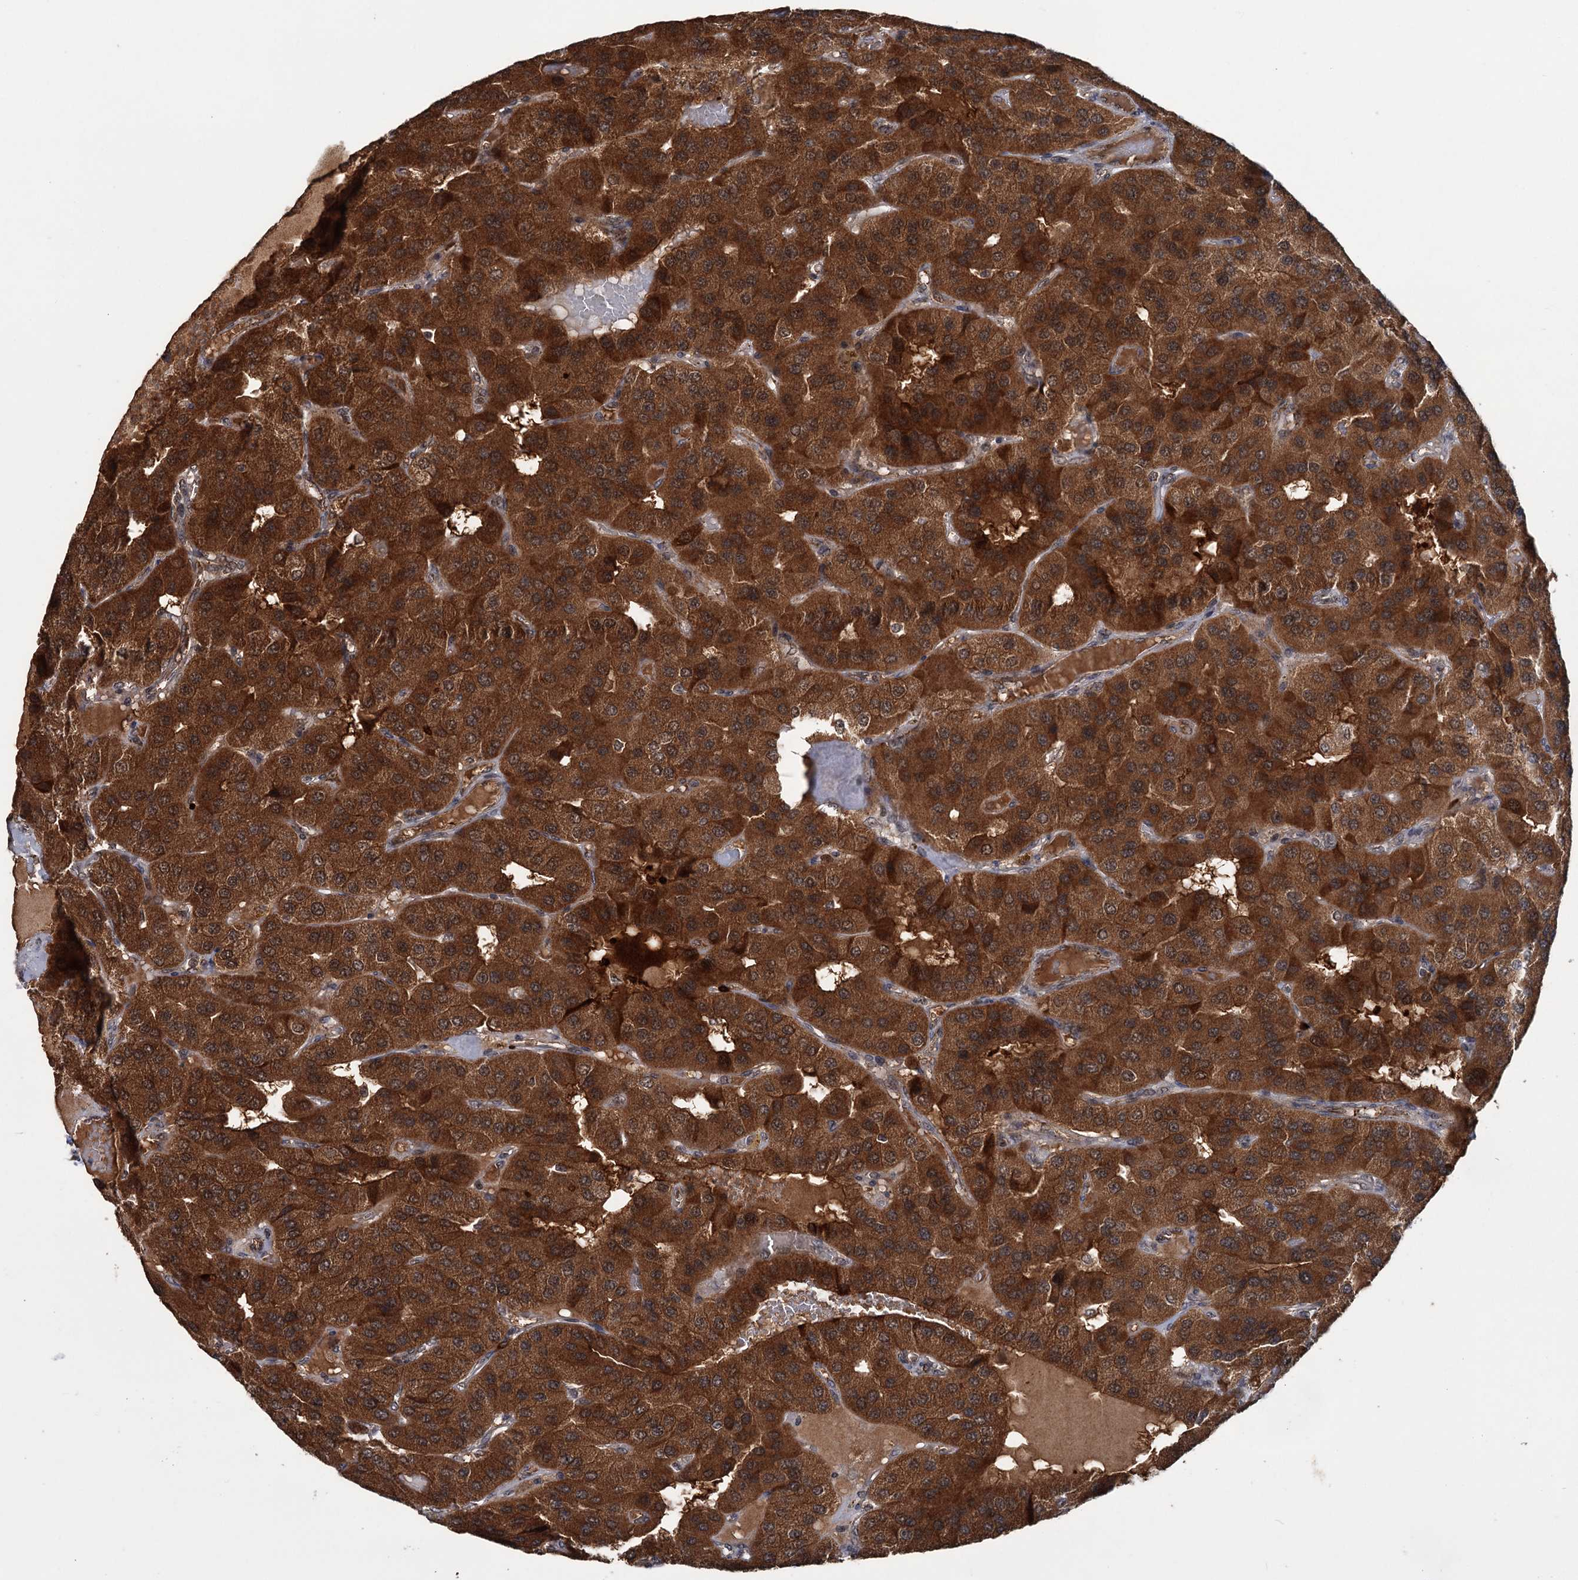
{"staining": {"intensity": "strong", "quantity": ">75%", "location": "cytoplasmic/membranous,nuclear"}, "tissue": "parathyroid gland", "cell_type": "Glandular cells", "image_type": "normal", "snomed": [{"axis": "morphology", "description": "Normal tissue, NOS"}, {"axis": "morphology", "description": "Adenoma, NOS"}, {"axis": "topography", "description": "Parathyroid gland"}], "caption": "The photomicrograph displays a brown stain indicating the presence of a protein in the cytoplasmic/membranous,nuclear of glandular cells in parathyroid gland. The staining is performed using DAB (3,3'-diaminobenzidine) brown chromogen to label protein expression. The nuclei are counter-stained blue using hematoxylin.", "gene": "KANSL2", "patient": {"sex": "female", "age": 86}}